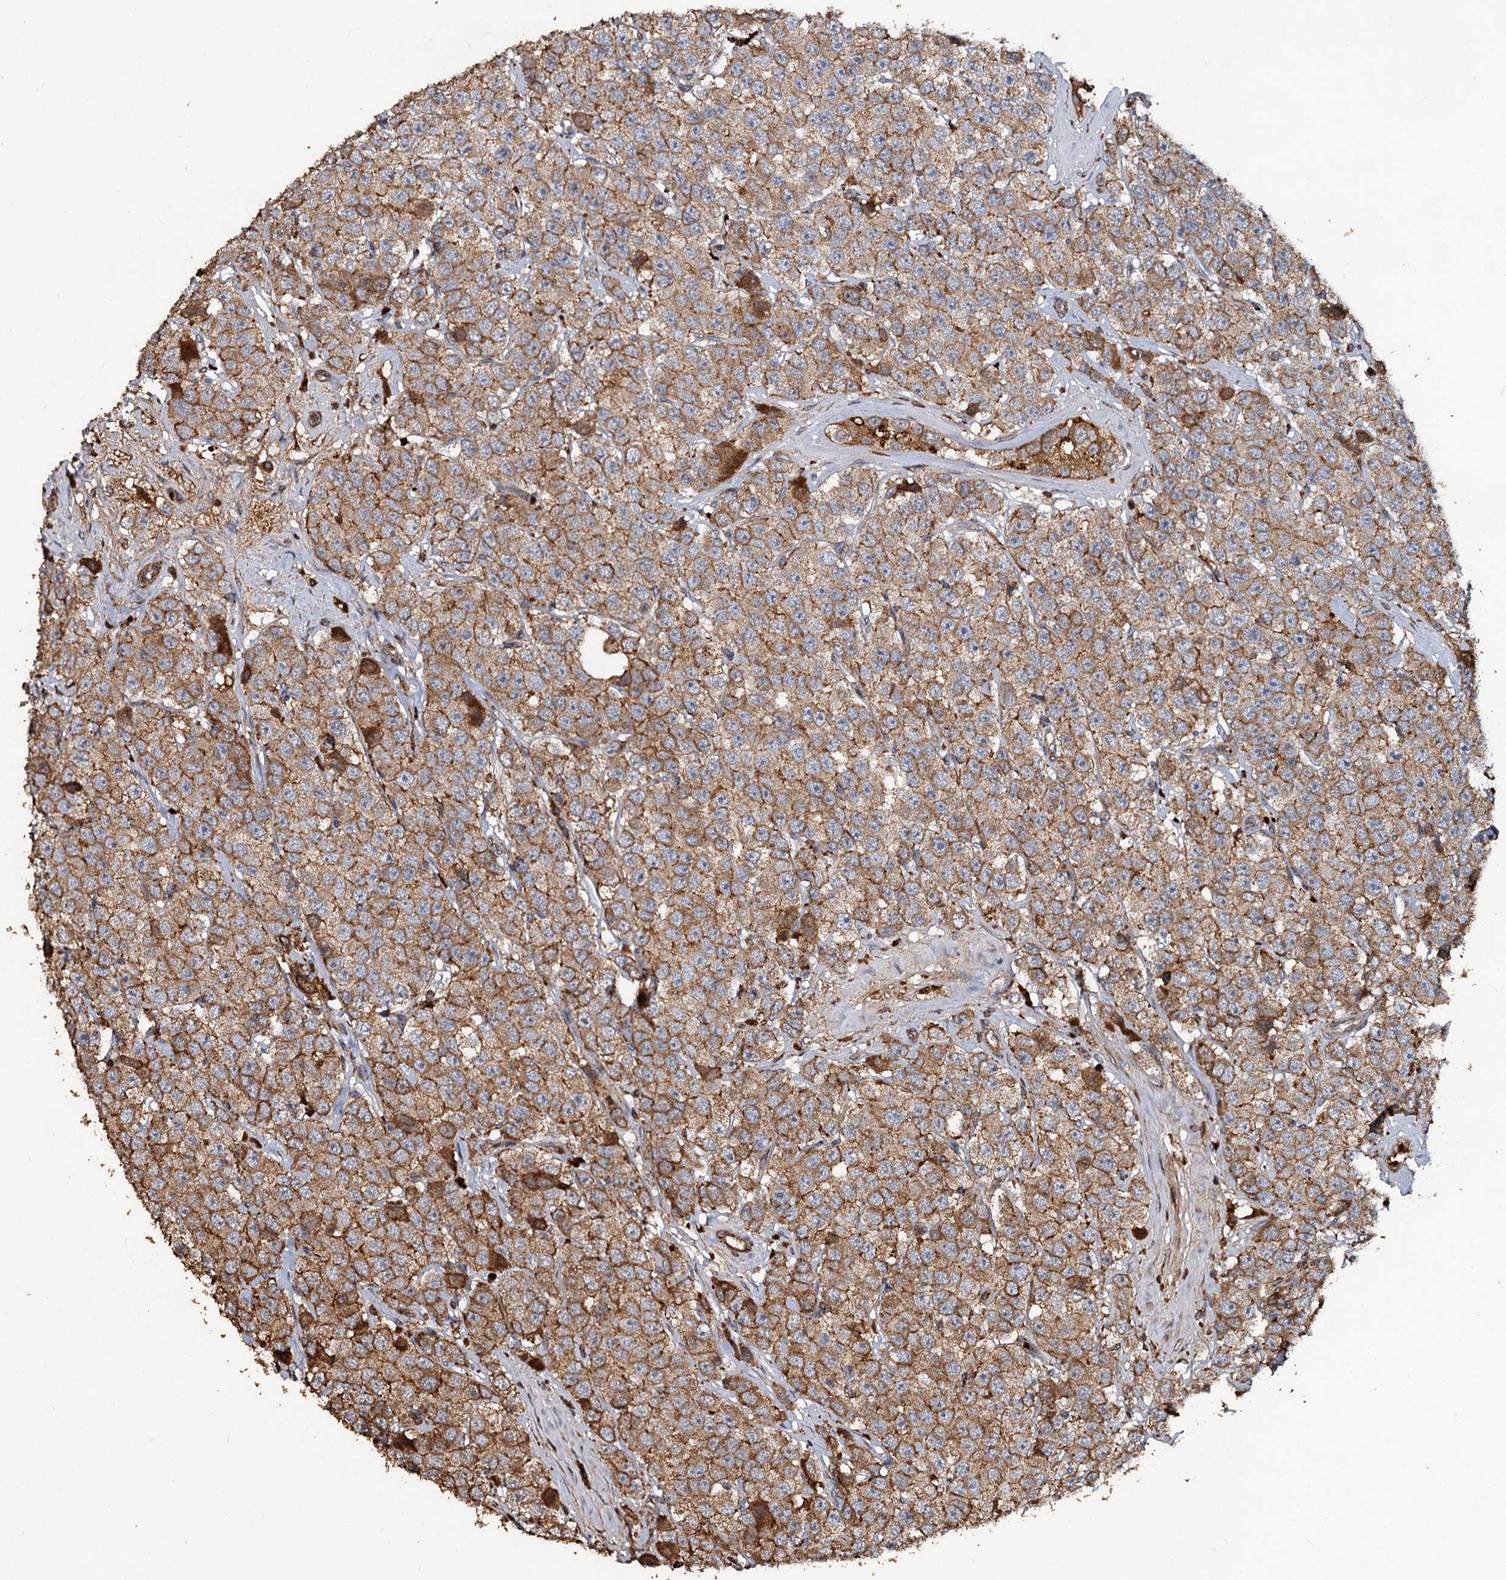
{"staining": {"intensity": "moderate", "quantity": ">75%", "location": "cytoplasmic/membranous"}, "tissue": "testis cancer", "cell_type": "Tumor cells", "image_type": "cancer", "snomed": [{"axis": "morphology", "description": "Seminoma, NOS"}, {"axis": "topography", "description": "Testis"}], "caption": "Brown immunohistochemical staining in seminoma (testis) demonstrates moderate cytoplasmic/membranous expression in about >75% of tumor cells.", "gene": "NOTCH2NLA", "patient": {"sex": "male", "age": 28}}